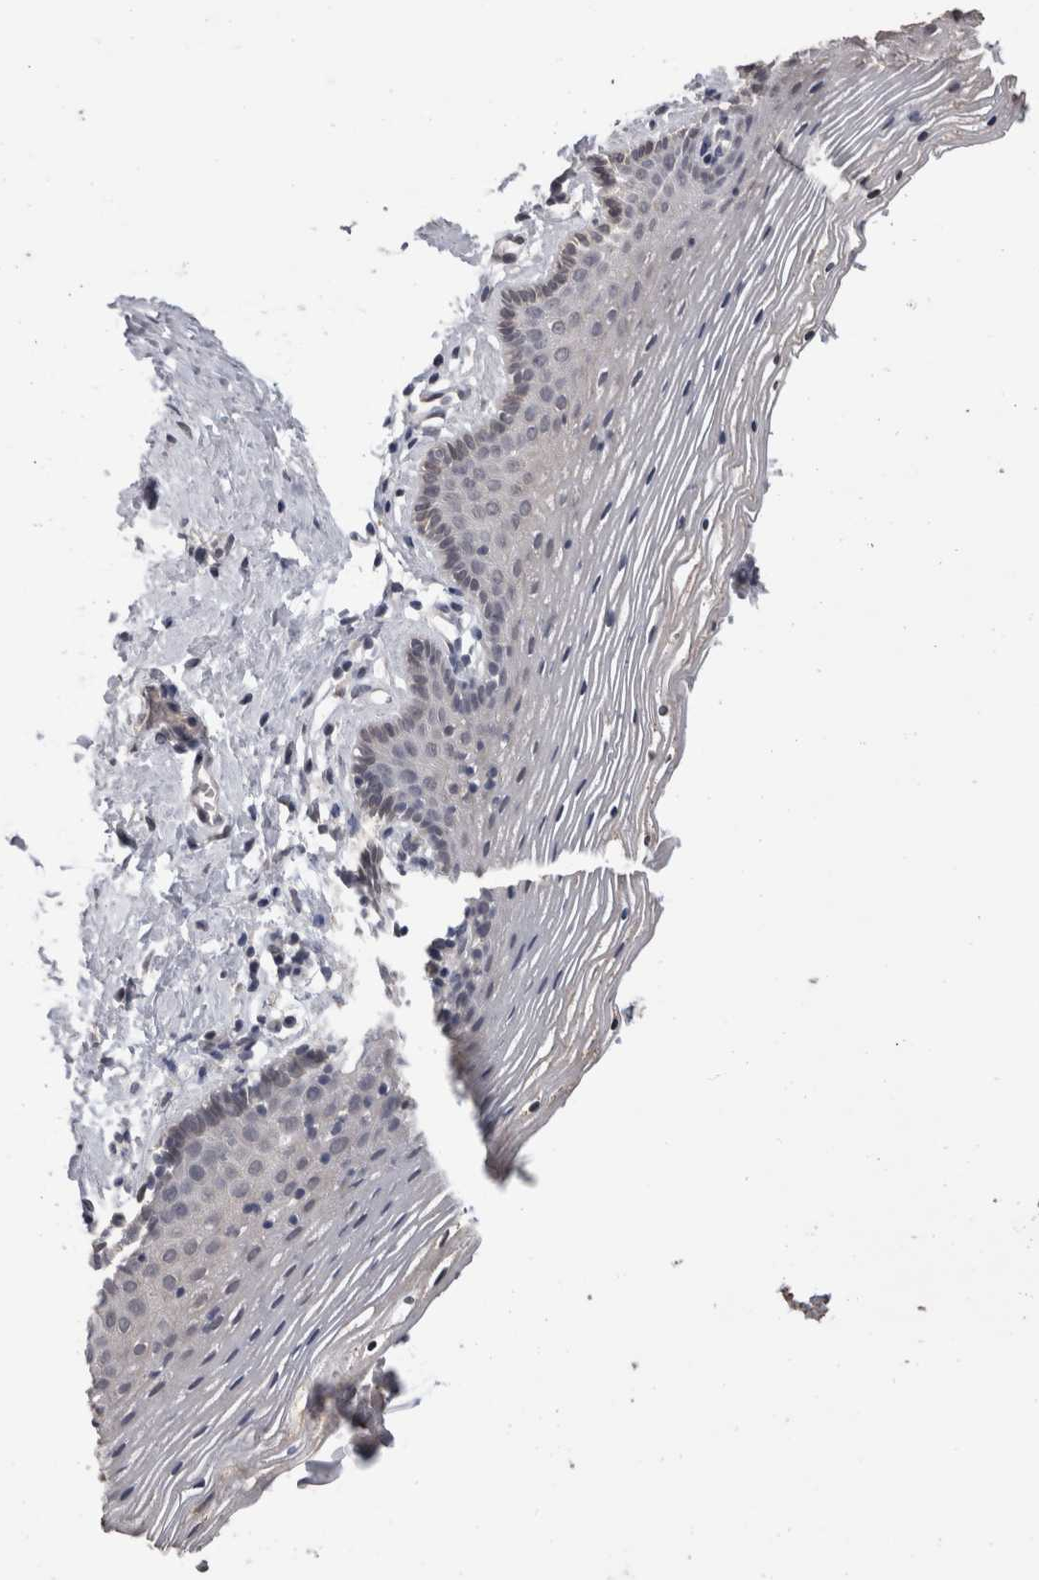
{"staining": {"intensity": "negative", "quantity": "none", "location": "none"}, "tissue": "vagina", "cell_type": "Squamous epithelial cells", "image_type": "normal", "snomed": [{"axis": "morphology", "description": "Normal tissue, NOS"}, {"axis": "topography", "description": "Vagina"}], "caption": "Squamous epithelial cells show no significant positivity in unremarkable vagina. (DAB (3,3'-diaminobenzidine) immunohistochemistry (IHC) with hematoxylin counter stain).", "gene": "FHOD3", "patient": {"sex": "female", "age": 32}}